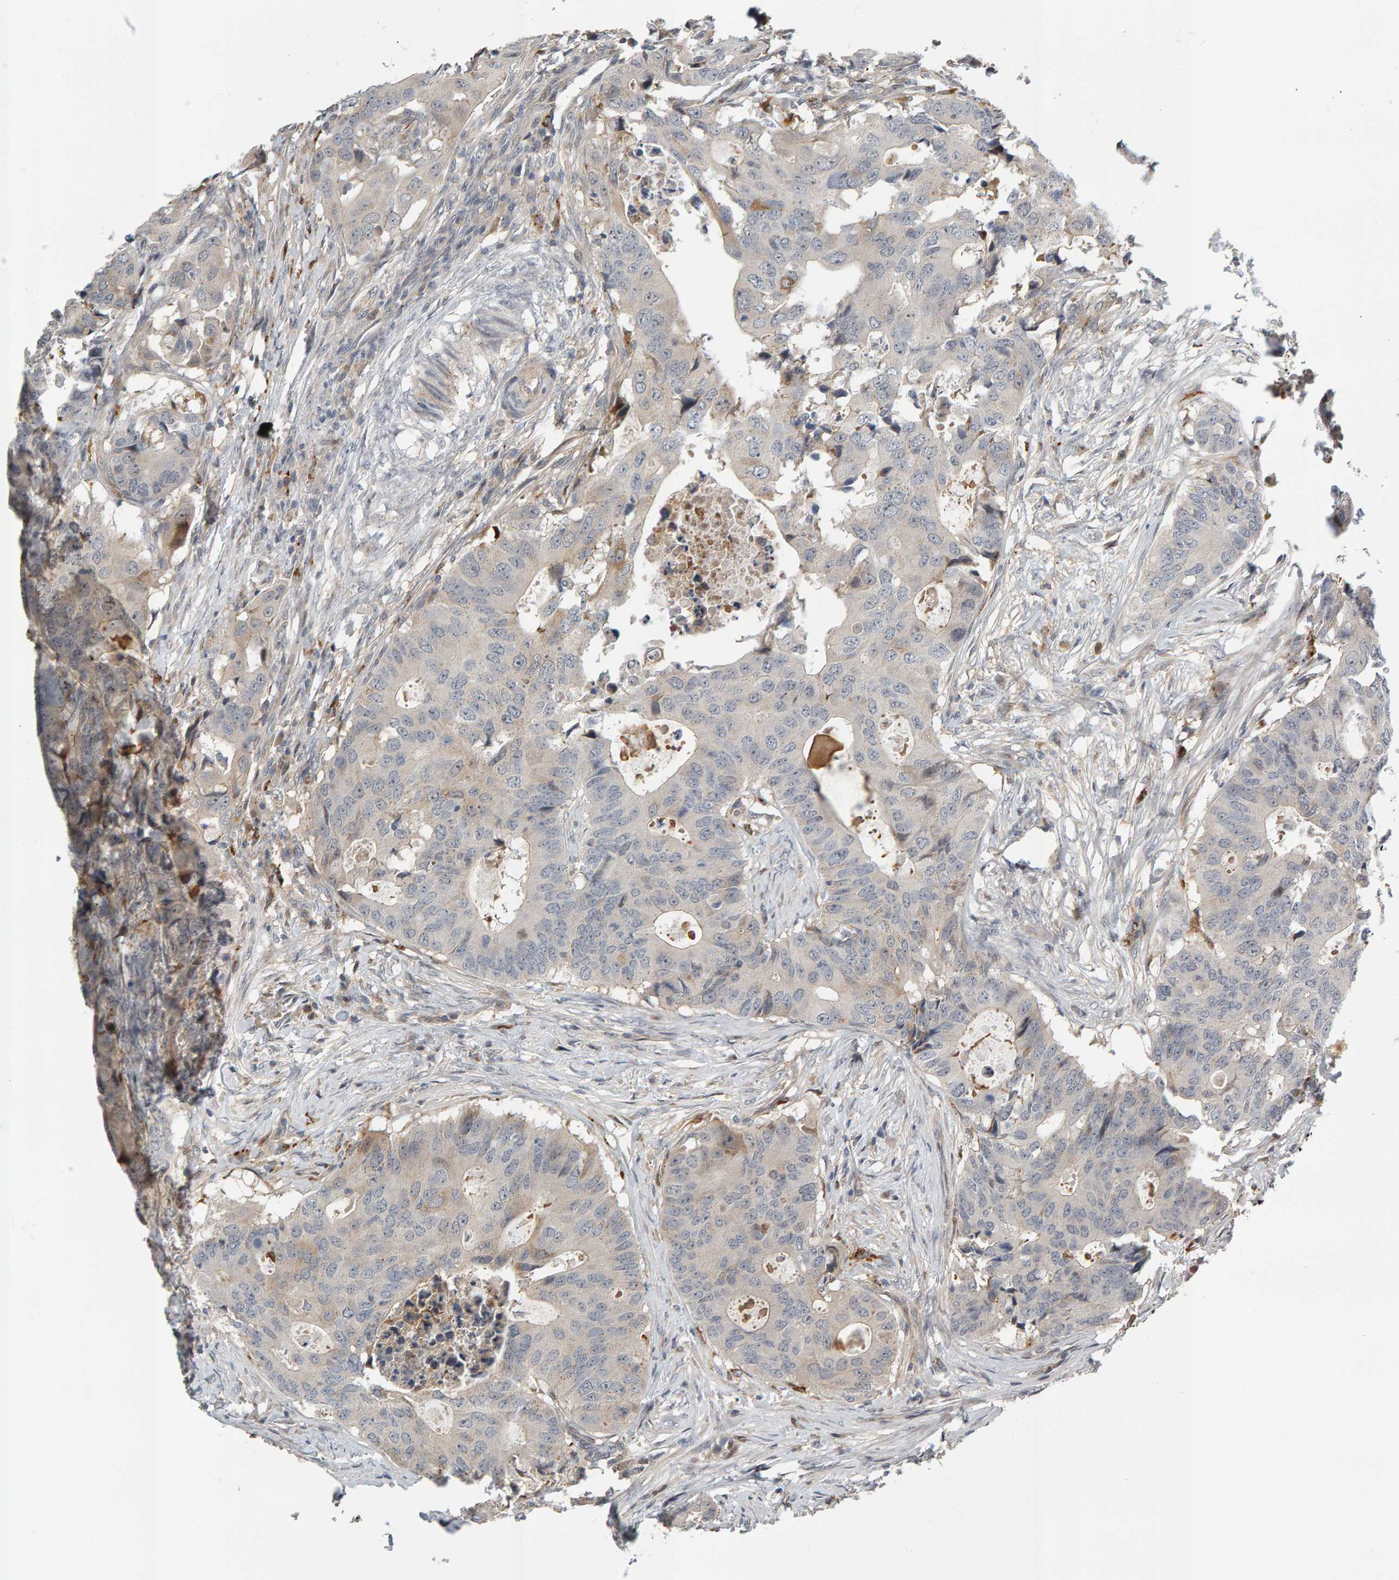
{"staining": {"intensity": "weak", "quantity": "<25%", "location": "cytoplasmic/membranous"}, "tissue": "colorectal cancer", "cell_type": "Tumor cells", "image_type": "cancer", "snomed": [{"axis": "morphology", "description": "Adenocarcinoma, NOS"}, {"axis": "topography", "description": "Colon"}], "caption": "High magnification brightfield microscopy of colorectal cancer (adenocarcinoma) stained with DAB (brown) and counterstained with hematoxylin (blue): tumor cells show no significant expression.", "gene": "ZNF160", "patient": {"sex": "male", "age": 71}}